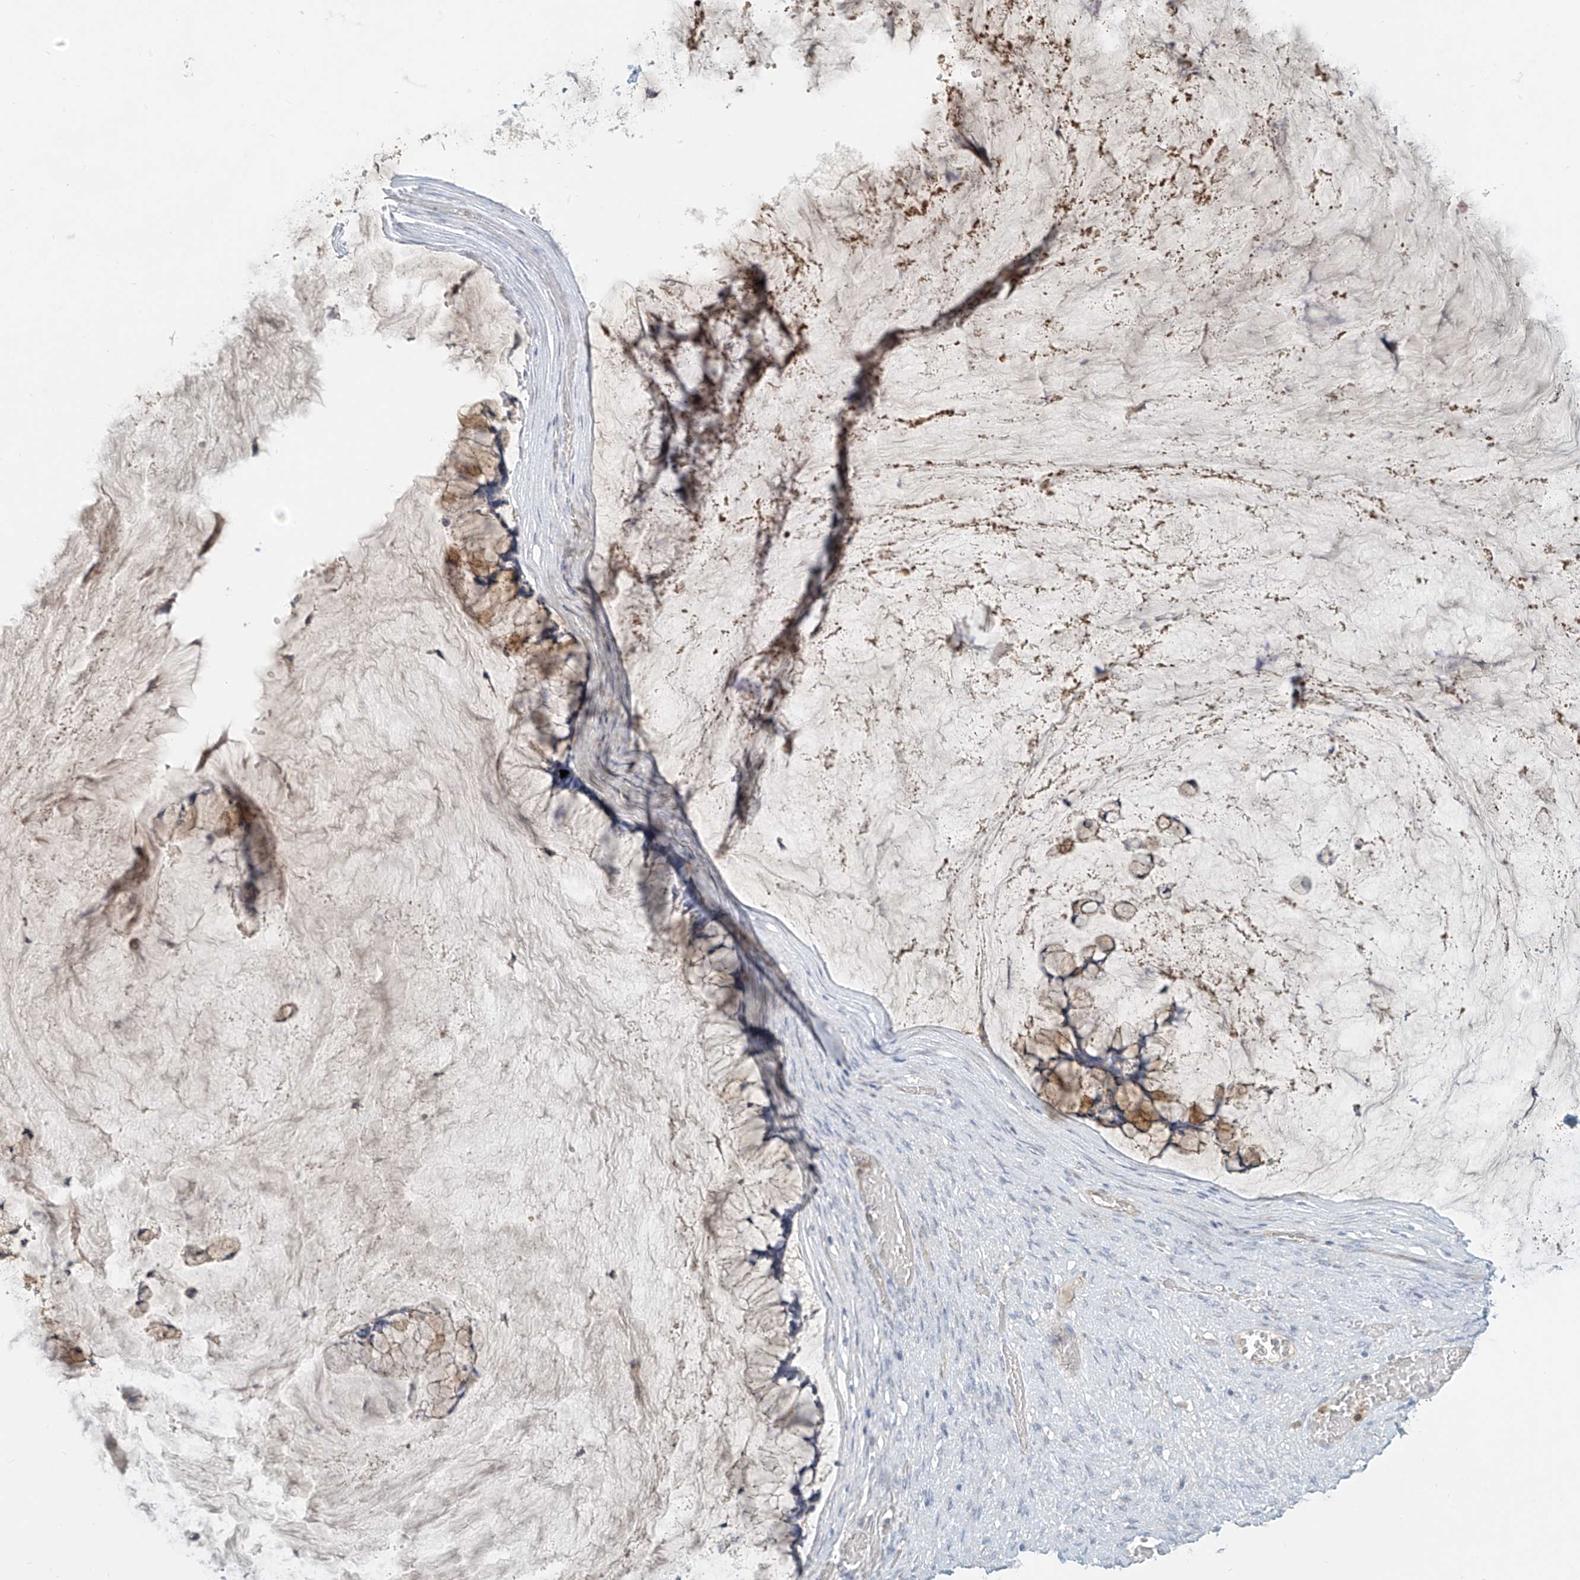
{"staining": {"intensity": "weak", "quantity": "25%-75%", "location": "cytoplasmic/membranous"}, "tissue": "ovarian cancer", "cell_type": "Tumor cells", "image_type": "cancer", "snomed": [{"axis": "morphology", "description": "Cystadenocarcinoma, mucinous, NOS"}, {"axis": "topography", "description": "Ovary"}], "caption": "Protein analysis of mucinous cystadenocarcinoma (ovarian) tissue reveals weak cytoplasmic/membranous staining in approximately 25%-75% of tumor cells.", "gene": "C2orf42", "patient": {"sex": "female", "age": 42}}